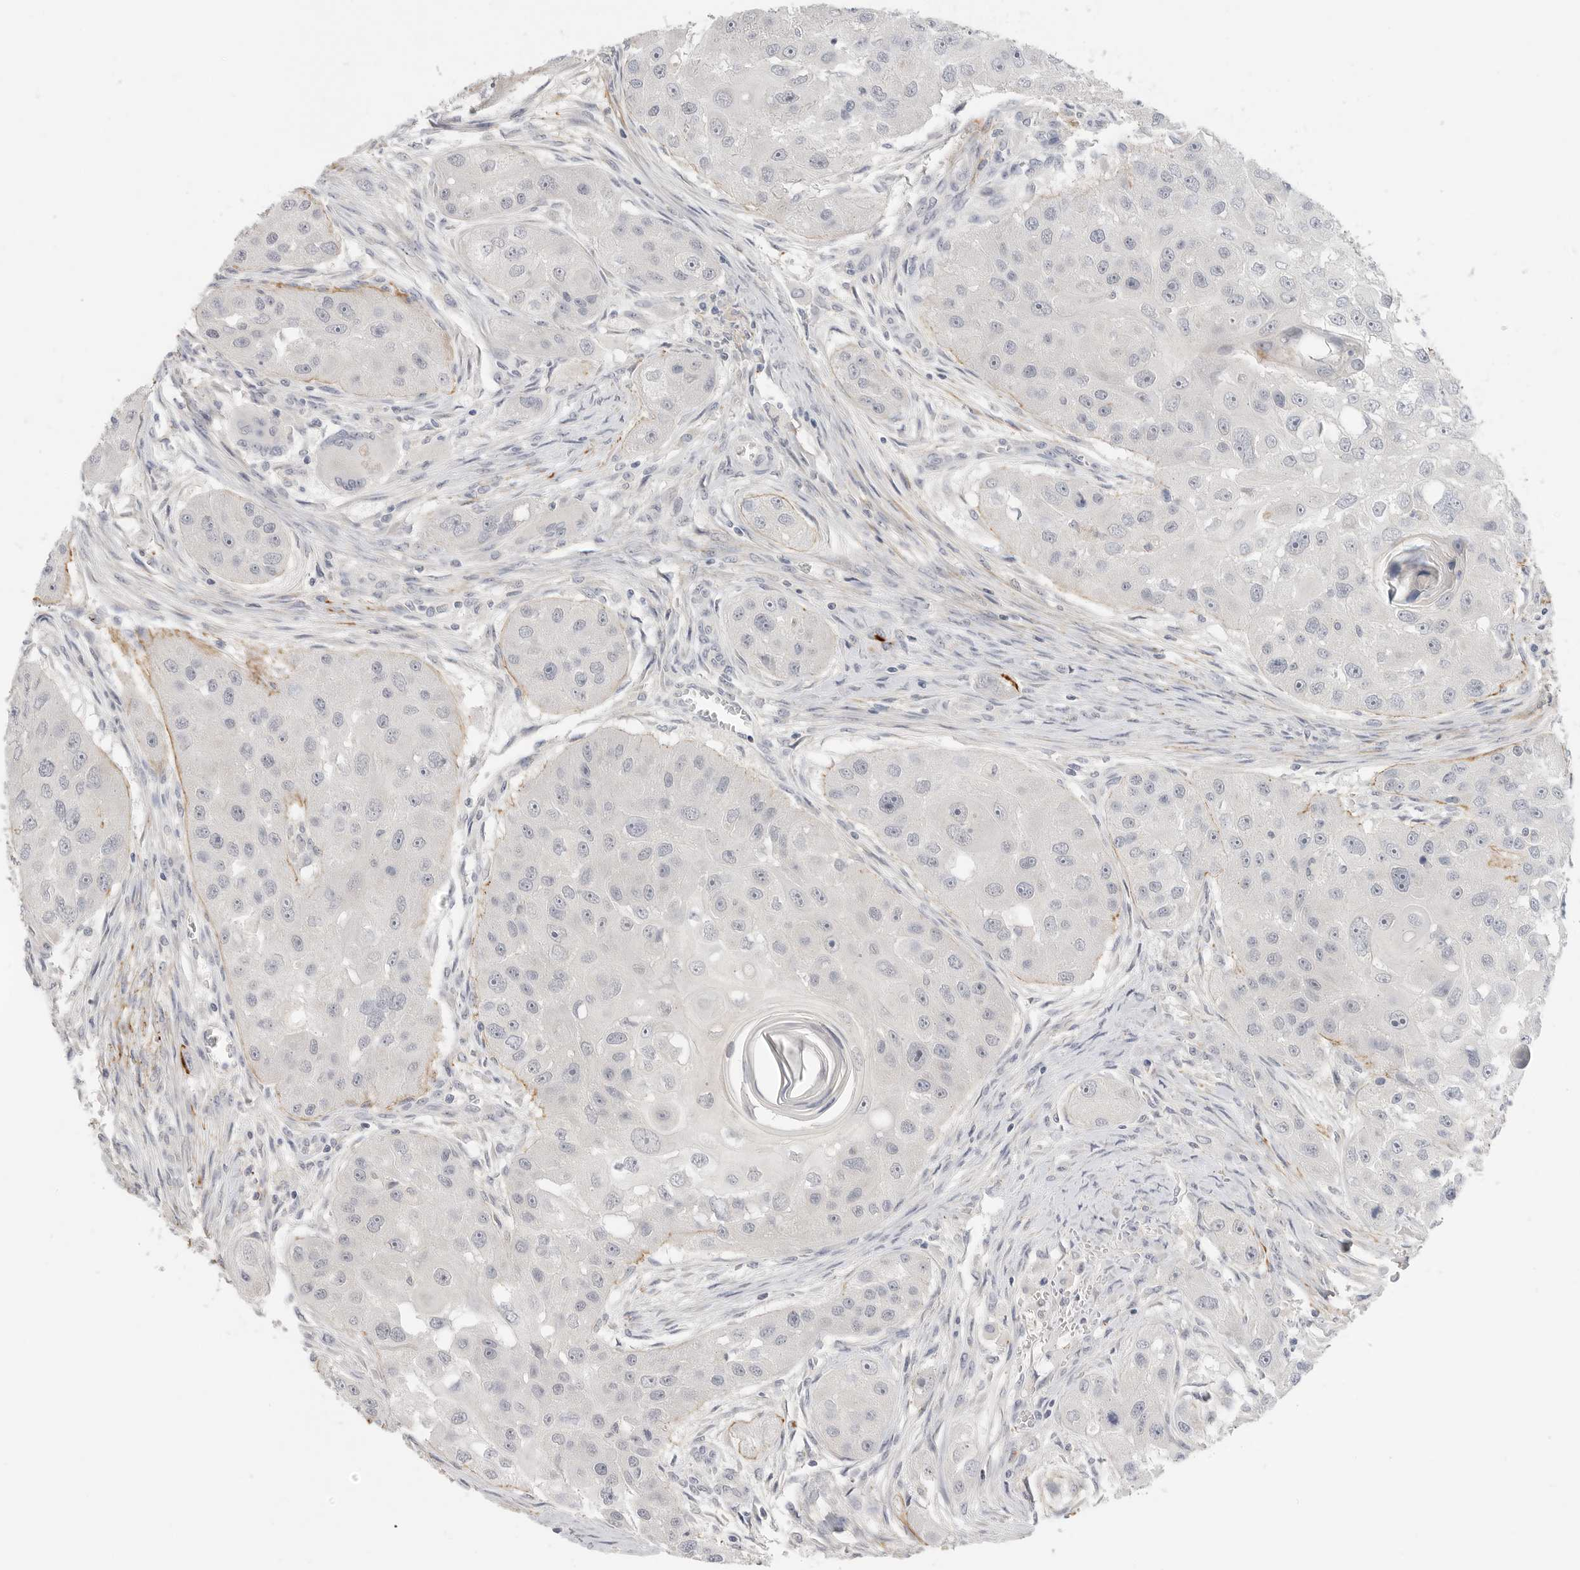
{"staining": {"intensity": "negative", "quantity": "none", "location": "none"}, "tissue": "head and neck cancer", "cell_type": "Tumor cells", "image_type": "cancer", "snomed": [{"axis": "morphology", "description": "Normal tissue, NOS"}, {"axis": "morphology", "description": "Squamous cell carcinoma, NOS"}, {"axis": "topography", "description": "Skeletal muscle"}, {"axis": "topography", "description": "Head-Neck"}], "caption": "An IHC histopathology image of squamous cell carcinoma (head and neck) is shown. There is no staining in tumor cells of squamous cell carcinoma (head and neck).", "gene": "FBN2", "patient": {"sex": "male", "age": 51}}